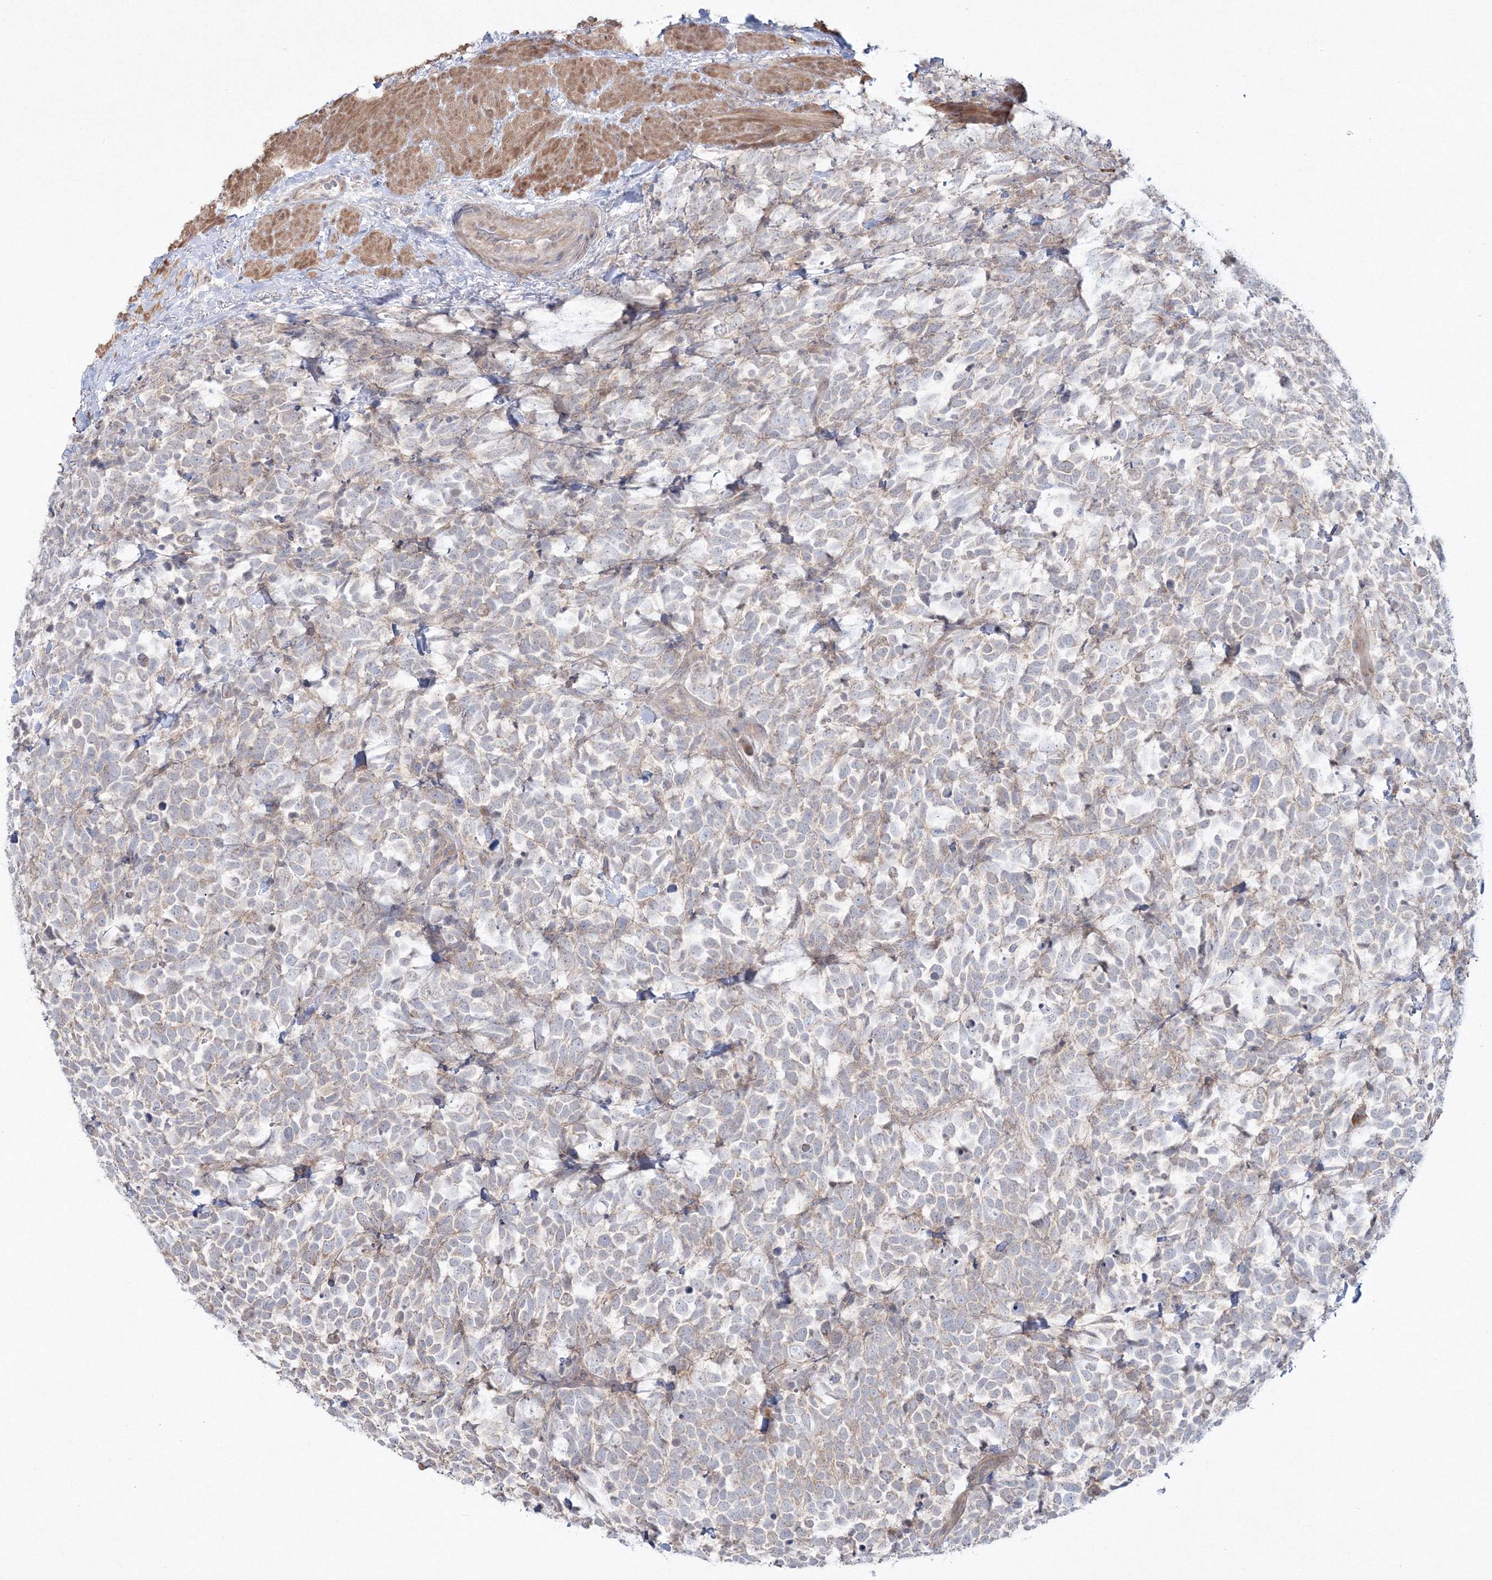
{"staining": {"intensity": "weak", "quantity": "<25%", "location": "cytoplasmic/membranous"}, "tissue": "urothelial cancer", "cell_type": "Tumor cells", "image_type": "cancer", "snomed": [{"axis": "morphology", "description": "Urothelial carcinoma, High grade"}, {"axis": "topography", "description": "Urinary bladder"}], "caption": "Immunohistochemistry micrograph of neoplastic tissue: urothelial carcinoma (high-grade) stained with DAB (3,3'-diaminobenzidine) displays no significant protein staining in tumor cells. The staining is performed using DAB (3,3'-diaminobenzidine) brown chromogen with nuclei counter-stained in using hematoxylin.", "gene": "IPMK", "patient": {"sex": "female", "age": 82}}